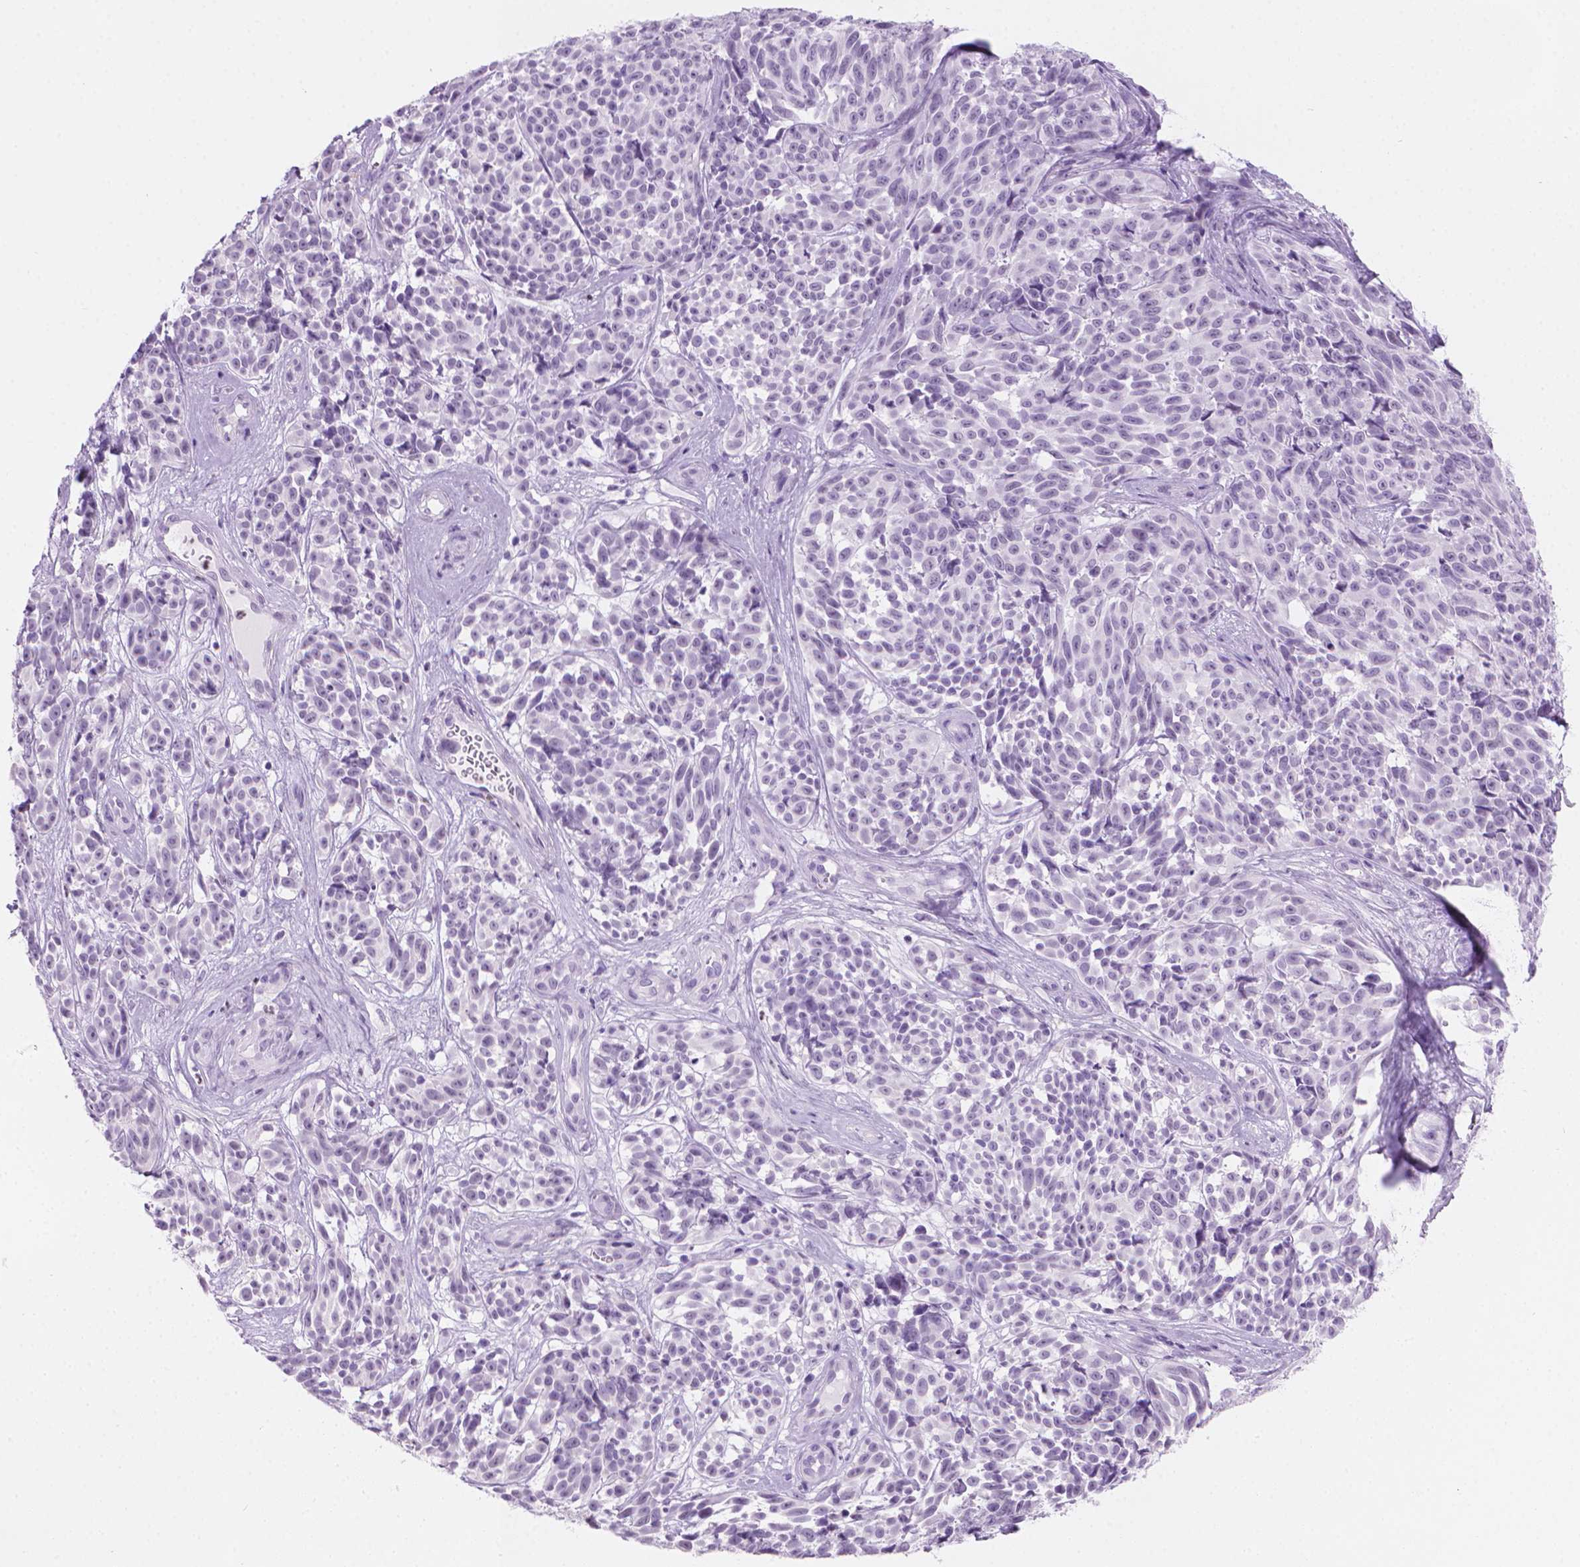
{"staining": {"intensity": "negative", "quantity": "none", "location": "none"}, "tissue": "melanoma", "cell_type": "Tumor cells", "image_type": "cancer", "snomed": [{"axis": "morphology", "description": "Malignant melanoma, NOS"}, {"axis": "topography", "description": "Skin"}], "caption": "Image shows no significant protein staining in tumor cells of malignant melanoma. (DAB (3,3'-diaminobenzidine) immunohistochemistry with hematoxylin counter stain).", "gene": "TTC29", "patient": {"sex": "female", "age": 88}}